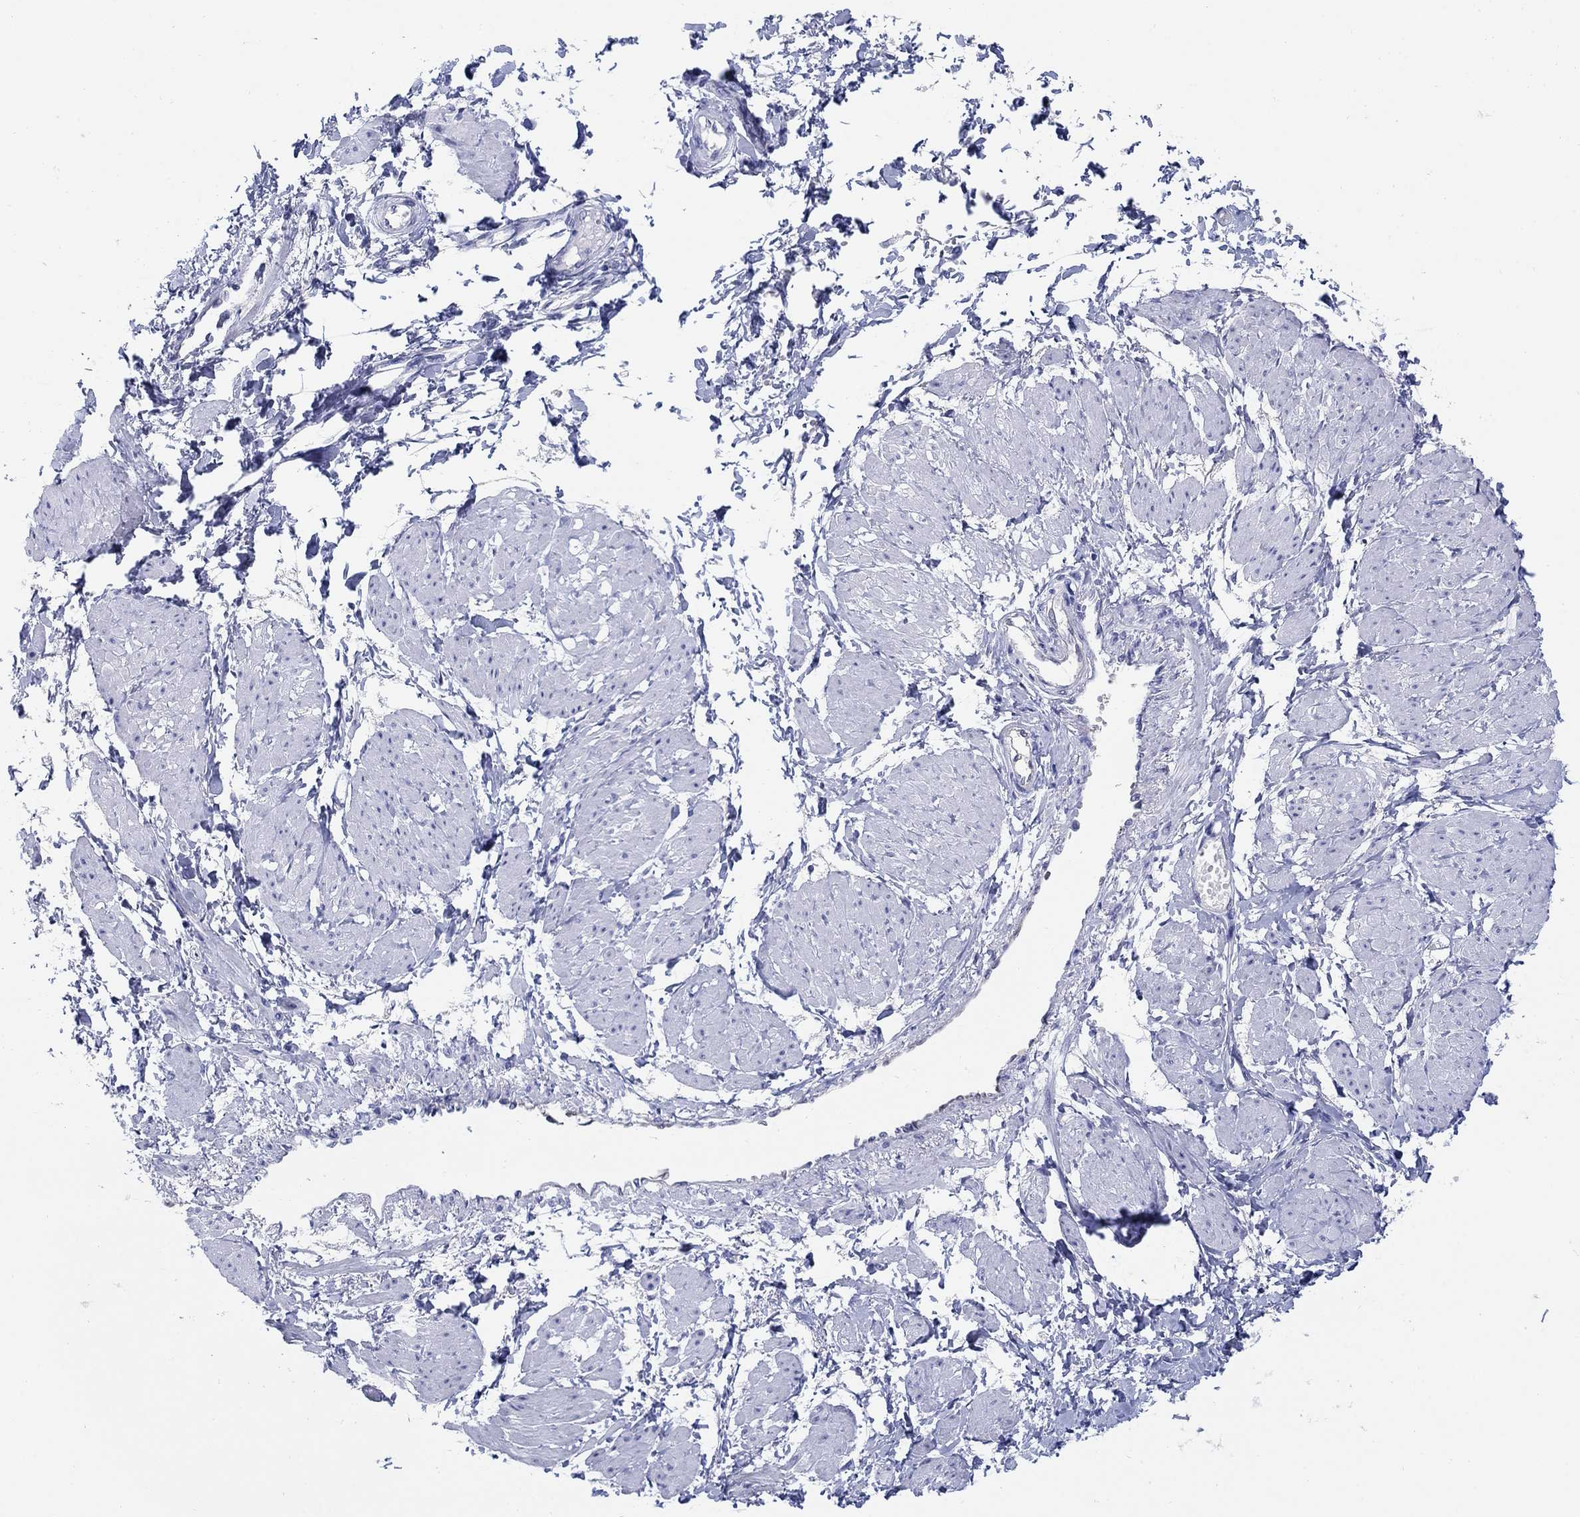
{"staining": {"intensity": "negative", "quantity": "none", "location": "none"}, "tissue": "smooth muscle", "cell_type": "Smooth muscle cells", "image_type": "normal", "snomed": [{"axis": "morphology", "description": "Normal tissue, NOS"}, {"axis": "topography", "description": "Smooth muscle"}, {"axis": "topography", "description": "Uterus"}], "caption": "Smooth muscle cells are negative for brown protein staining in benign smooth muscle. (IHC, brightfield microscopy, high magnification).", "gene": "AKR1C1", "patient": {"sex": "female", "age": 39}}